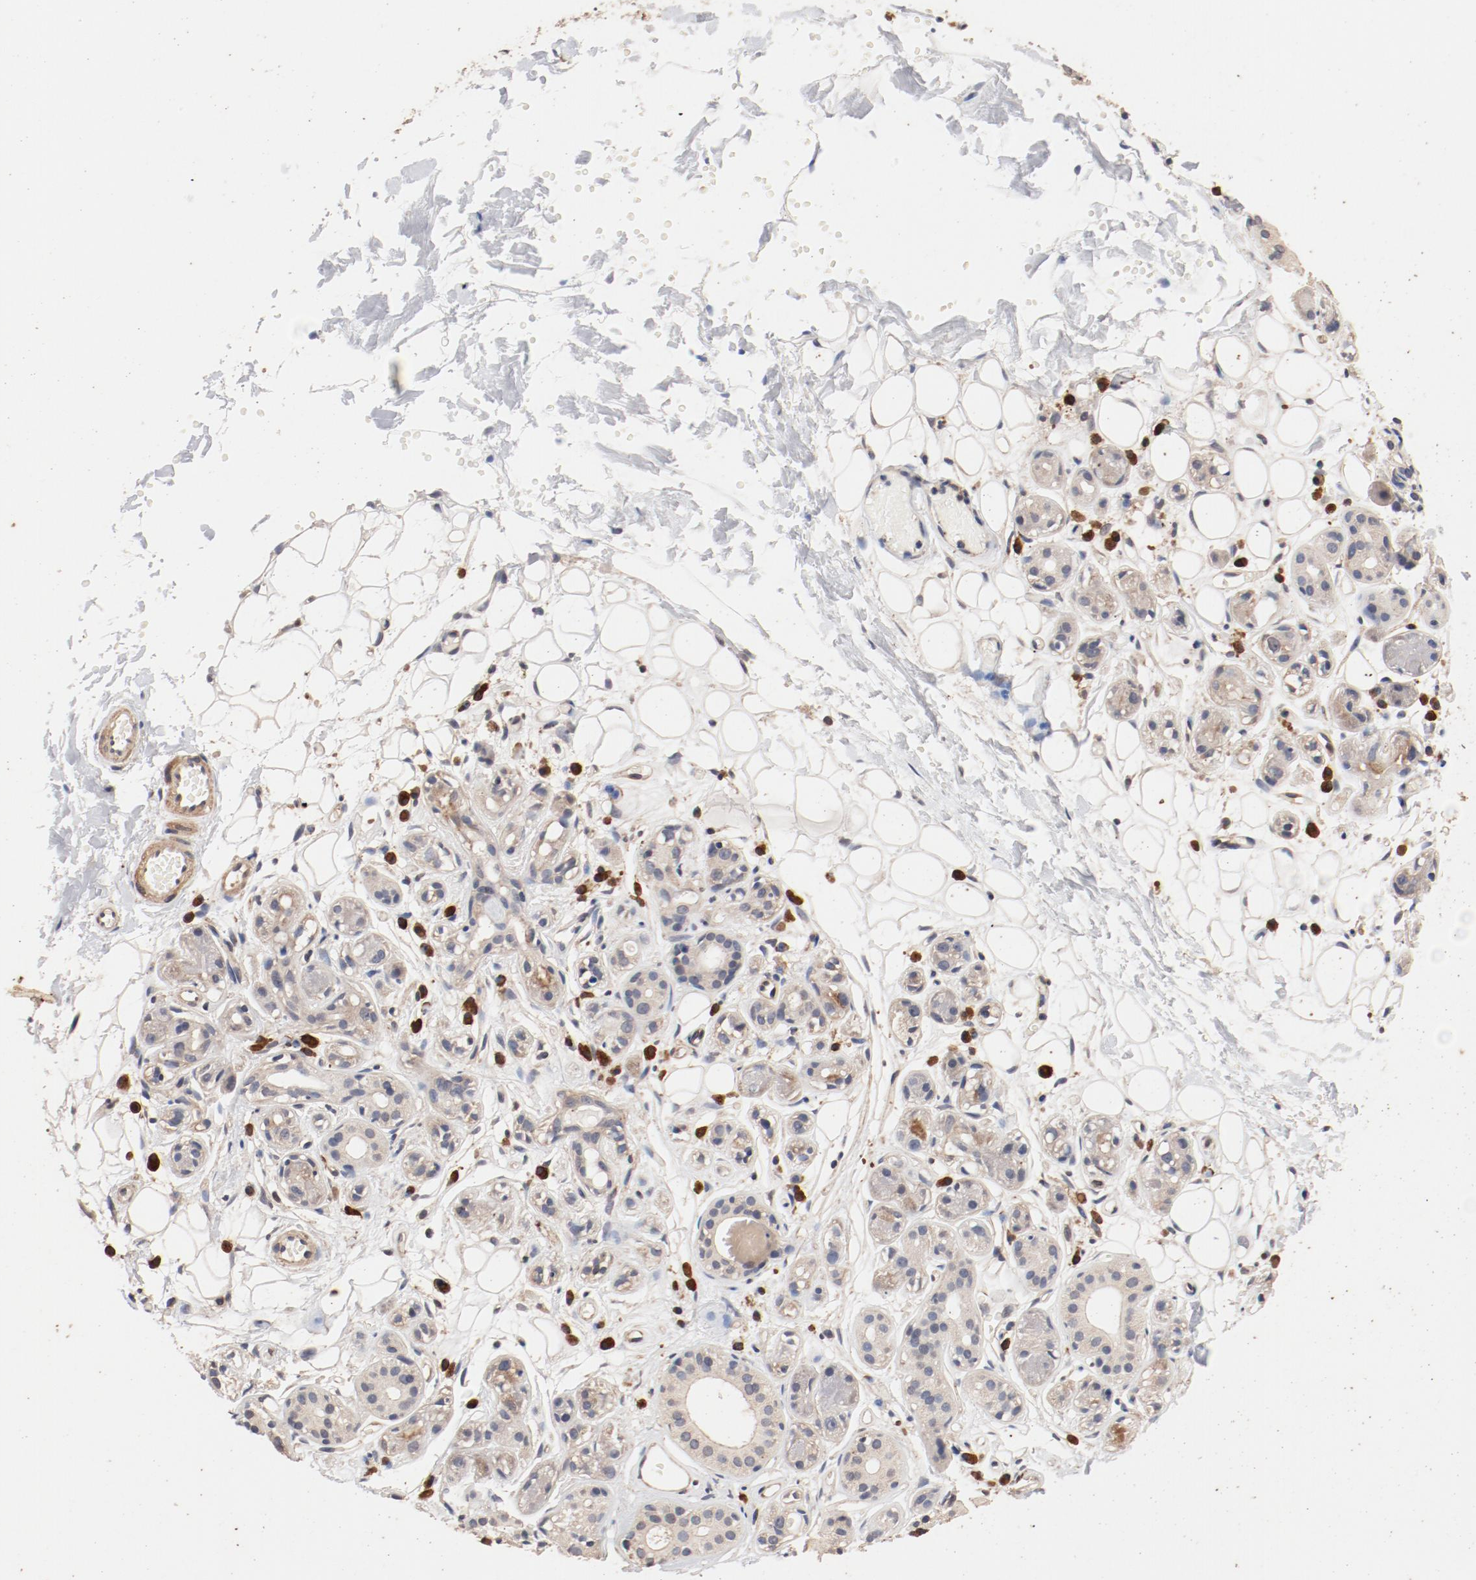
{"staining": {"intensity": "weak", "quantity": "<25%", "location": "cytoplasmic/membranous"}, "tissue": "salivary gland", "cell_type": "Glandular cells", "image_type": "normal", "snomed": [{"axis": "morphology", "description": "Normal tissue, NOS"}, {"axis": "topography", "description": "Salivary gland"}], "caption": "Immunohistochemistry (IHC) of normal human salivary gland exhibits no expression in glandular cells. (Stains: DAB (3,3'-diaminobenzidine) immunohistochemistry with hematoxylin counter stain, Microscopy: brightfield microscopy at high magnification).", "gene": "UBE2J1", "patient": {"sex": "male", "age": 54}}